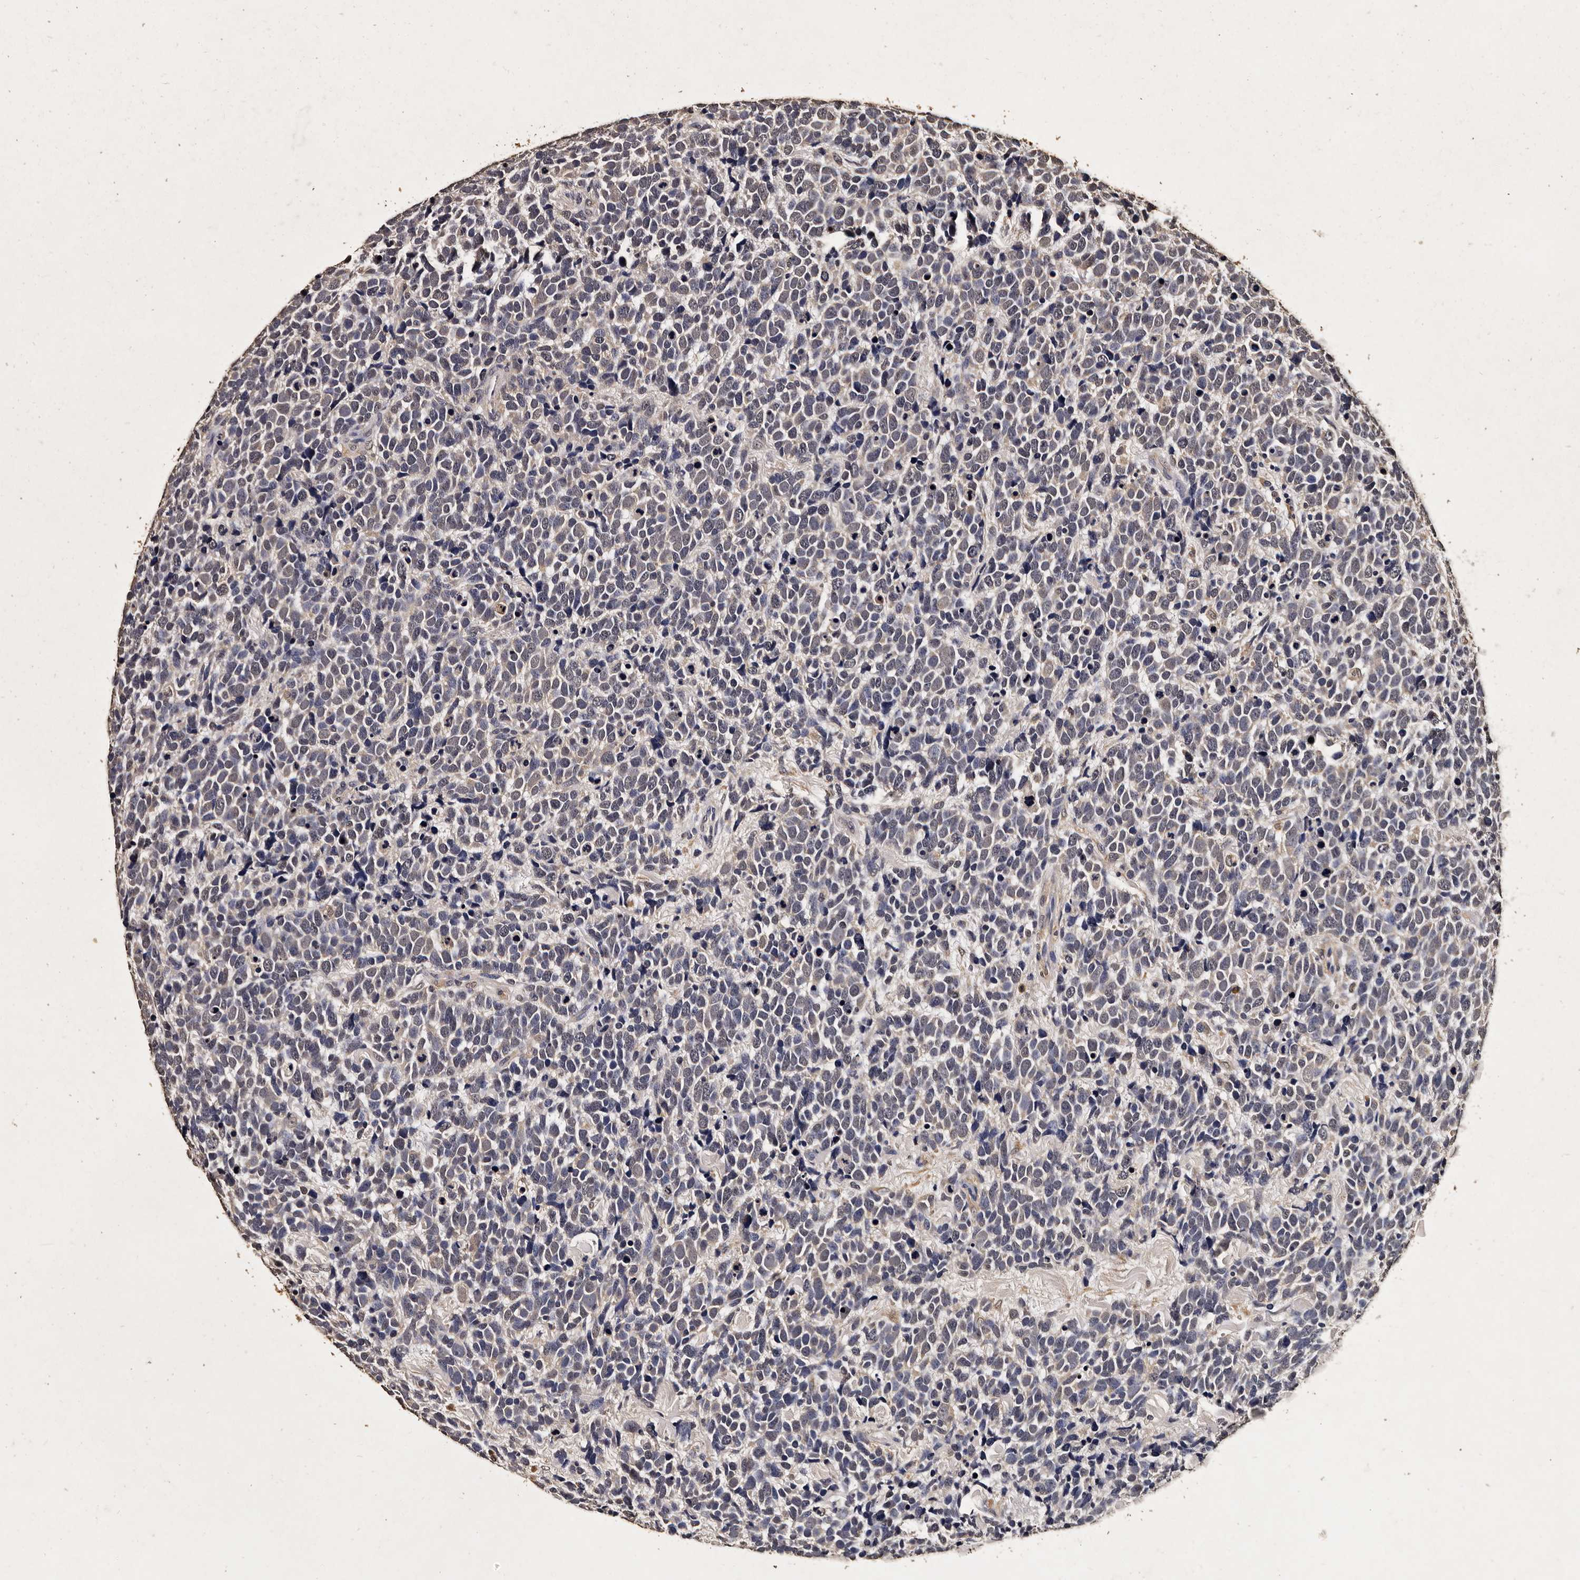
{"staining": {"intensity": "negative", "quantity": "none", "location": "none"}, "tissue": "urothelial cancer", "cell_type": "Tumor cells", "image_type": "cancer", "snomed": [{"axis": "morphology", "description": "Urothelial carcinoma, High grade"}, {"axis": "topography", "description": "Urinary bladder"}], "caption": "This is an IHC micrograph of urothelial carcinoma (high-grade). There is no staining in tumor cells.", "gene": "PARS2", "patient": {"sex": "female", "age": 82}}